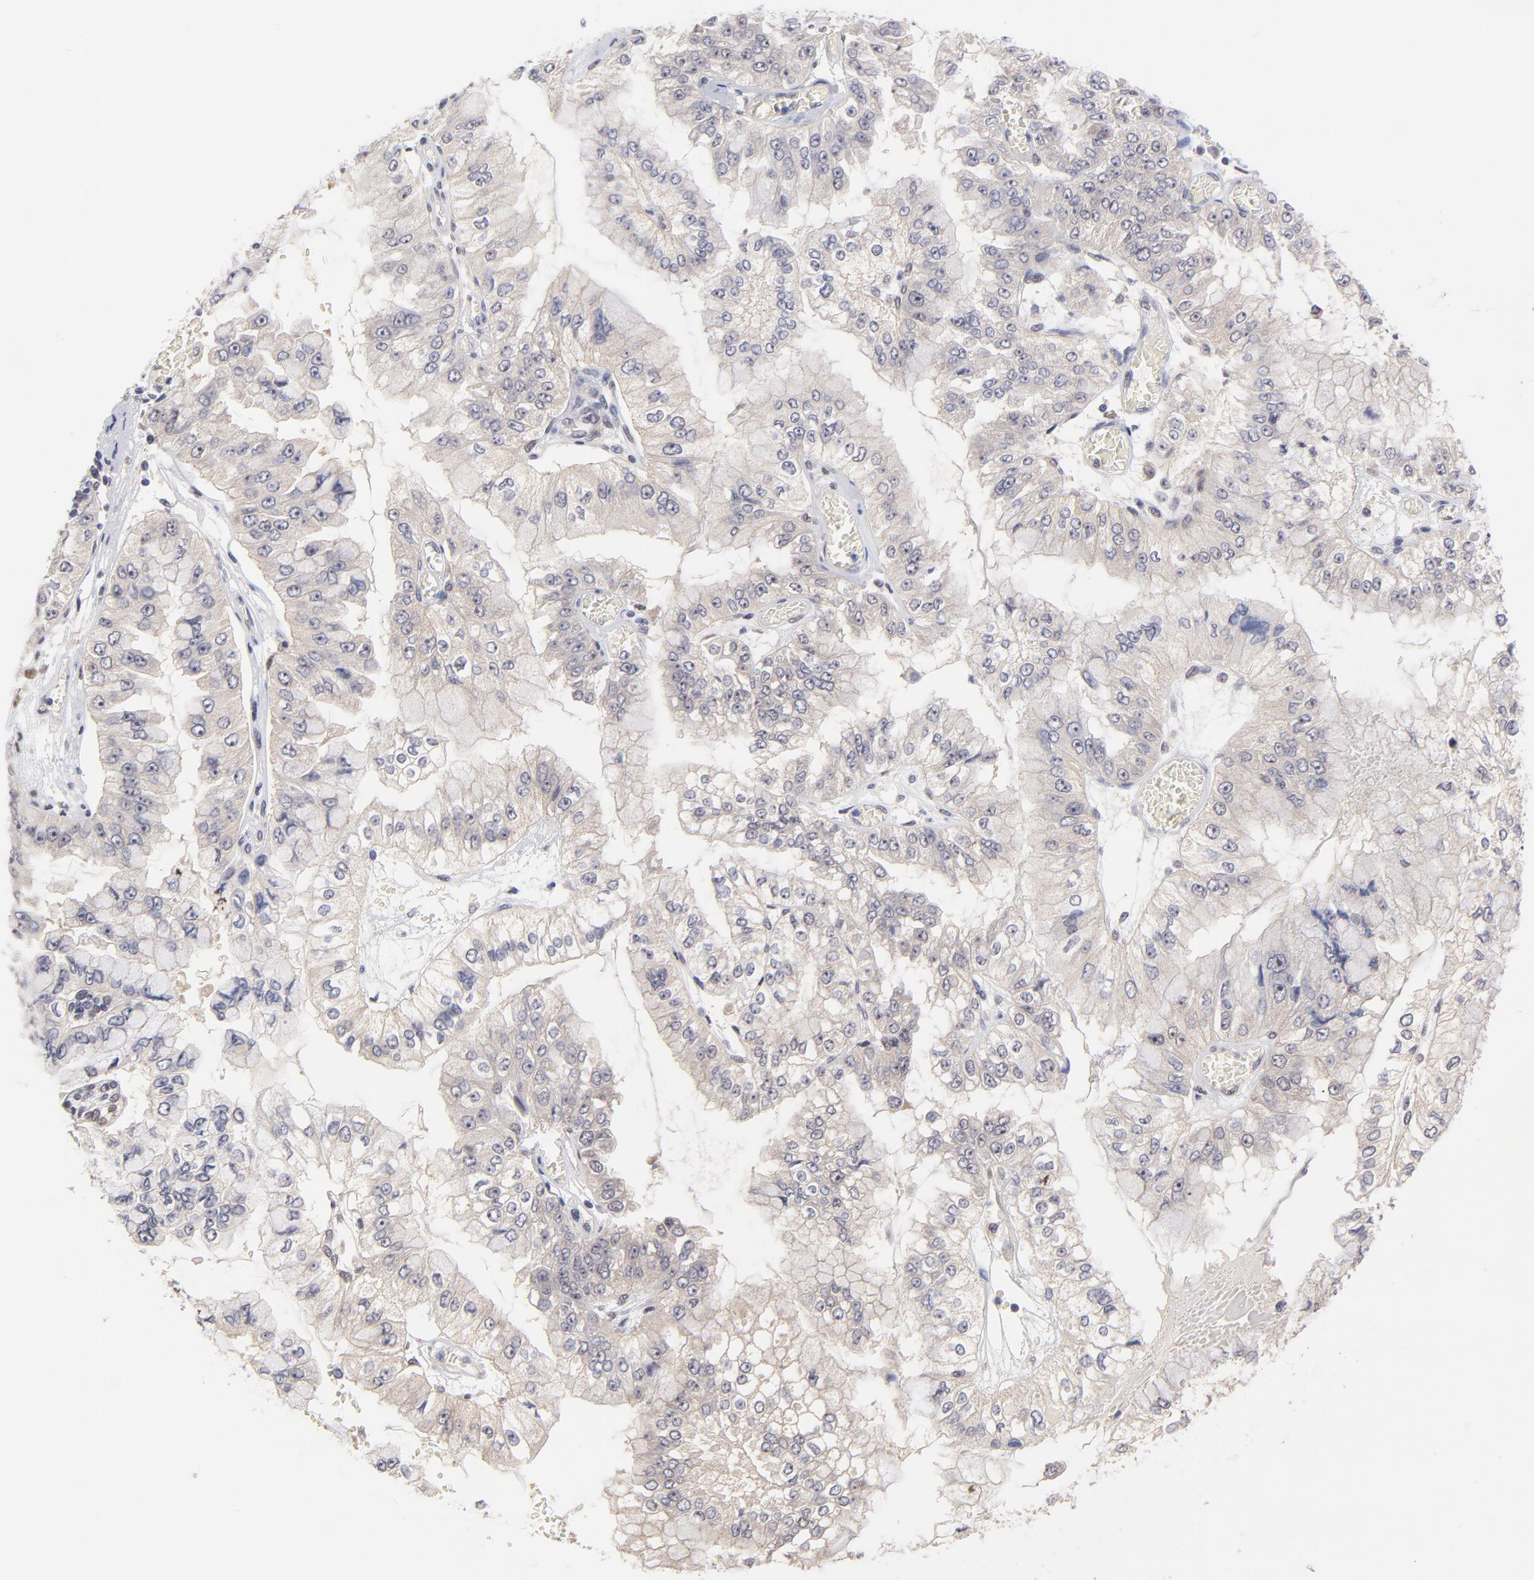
{"staining": {"intensity": "weak", "quantity": ">75%", "location": "cytoplasmic/membranous"}, "tissue": "liver cancer", "cell_type": "Tumor cells", "image_type": "cancer", "snomed": [{"axis": "morphology", "description": "Cholangiocarcinoma"}, {"axis": "topography", "description": "Liver"}], "caption": "Protein expression analysis of liver cancer reveals weak cytoplasmic/membranous positivity in about >75% of tumor cells. (DAB (3,3'-diaminobenzidine) = brown stain, brightfield microscopy at high magnification).", "gene": "UBE2E3", "patient": {"sex": "female", "age": 79}}